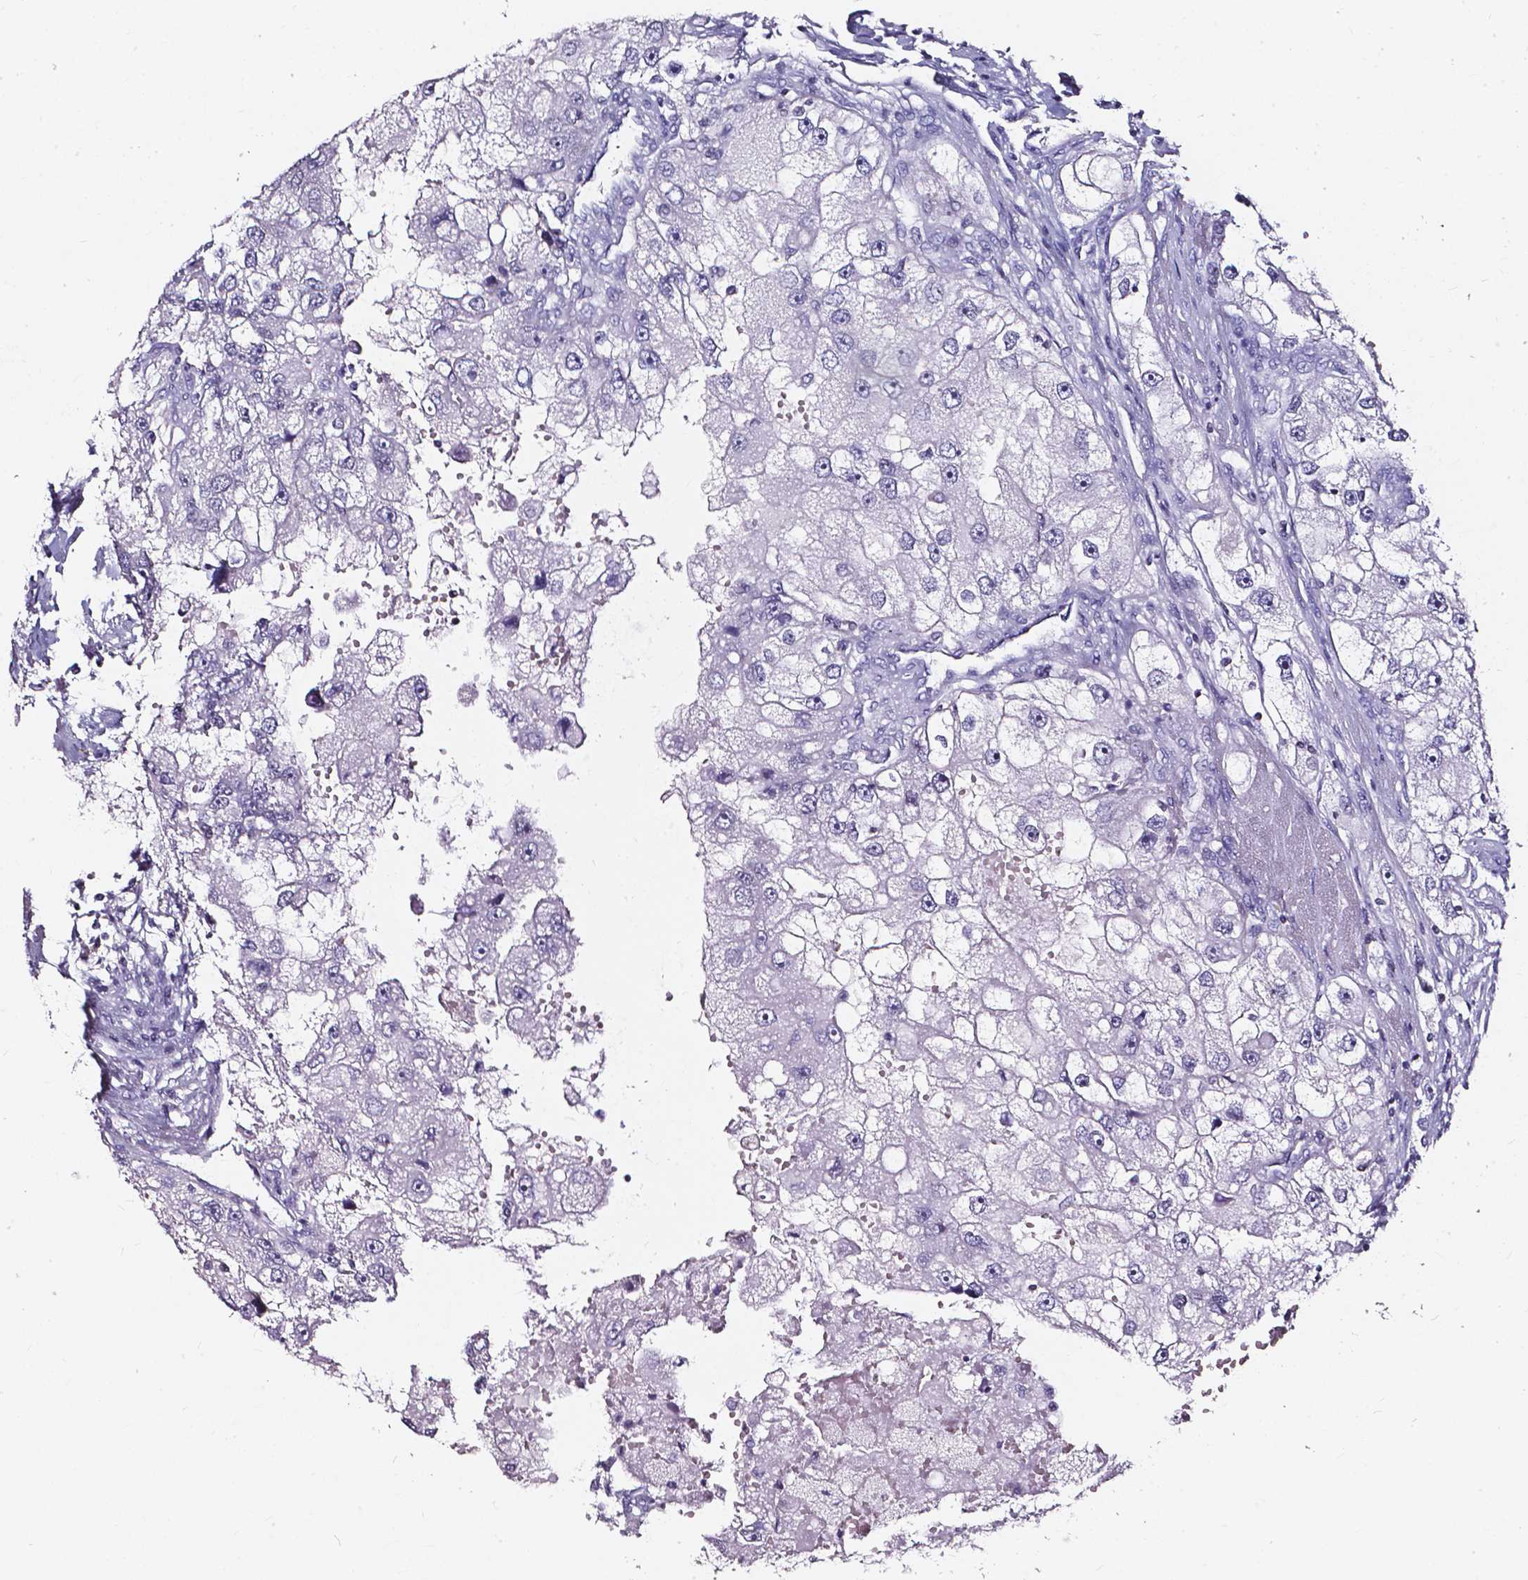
{"staining": {"intensity": "negative", "quantity": "none", "location": "none"}, "tissue": "renal cancer", "cell_type": "Tumor cells", "image_type": "cancer", "snomed": [{"axis": "morphology", "description": "Adenocarcinoma, NOS"}, {"axis": "topography", "description": "Kidney"}], "caption": "This is an immunohistochemistry histopathology image of human renal cancer. There is no expression in tumor cells.", "gene": "AKR1B10", "patient": {"sex": "male", "age": 63}}